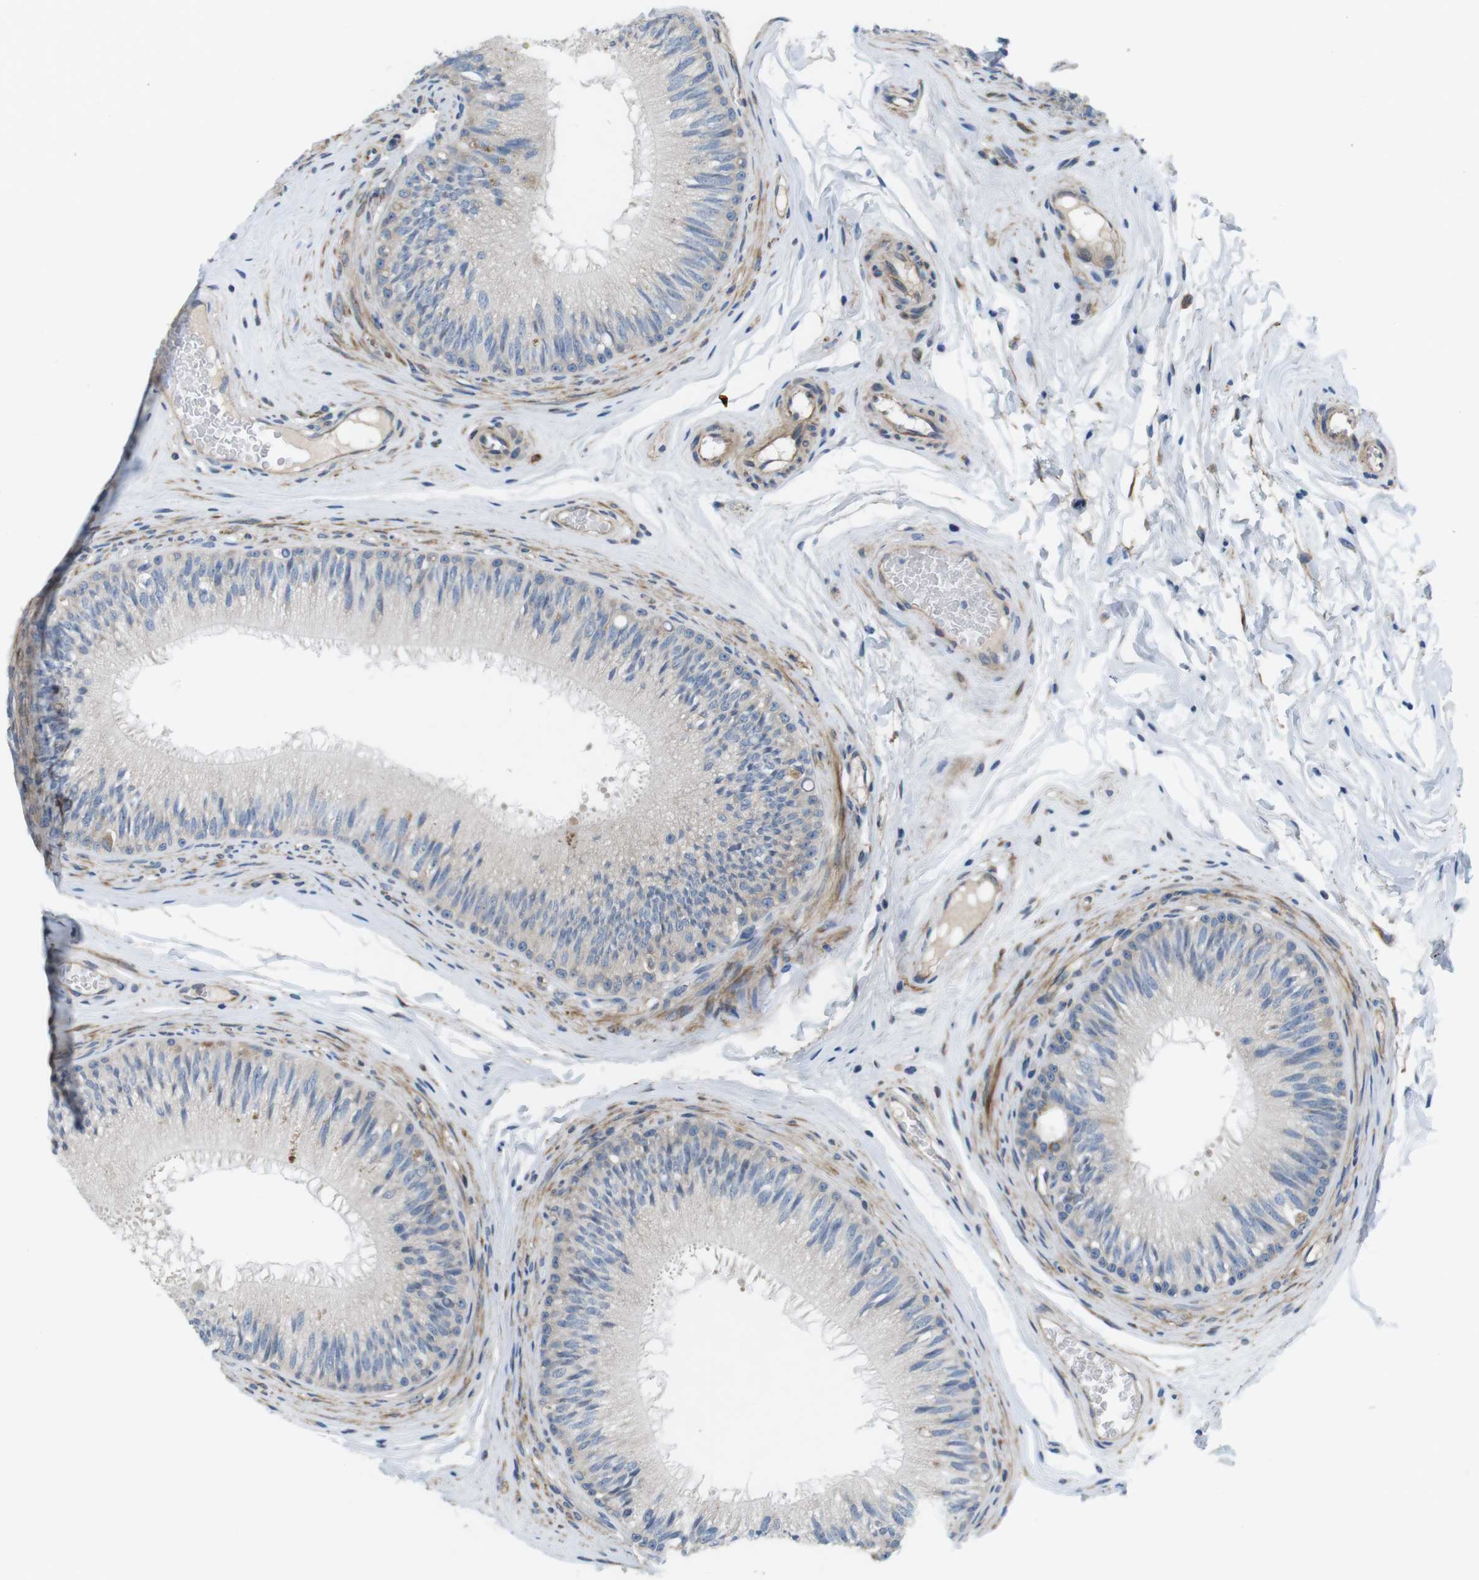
{"staining": {"intensity": "weak", "quantity": "<25%", "location": "cytoplasmic/membranous"}, "tissue": "epididymis", "cell_type": "Glandular cells", "image_type": "normal", "snomed": [{"axis": "morphology", "description": "Normal tissue, NOS"}, {"axis": "topography", "description": "Testis"}, {"axis": "topography", "description": "Epididymis"}], "caption": "Immunohistochemistry of unremarkable human epididymis demonstrates no staining in glandular cells.", "gene": "DCLK1", "patient": {"sex": "male", "age": 36}}